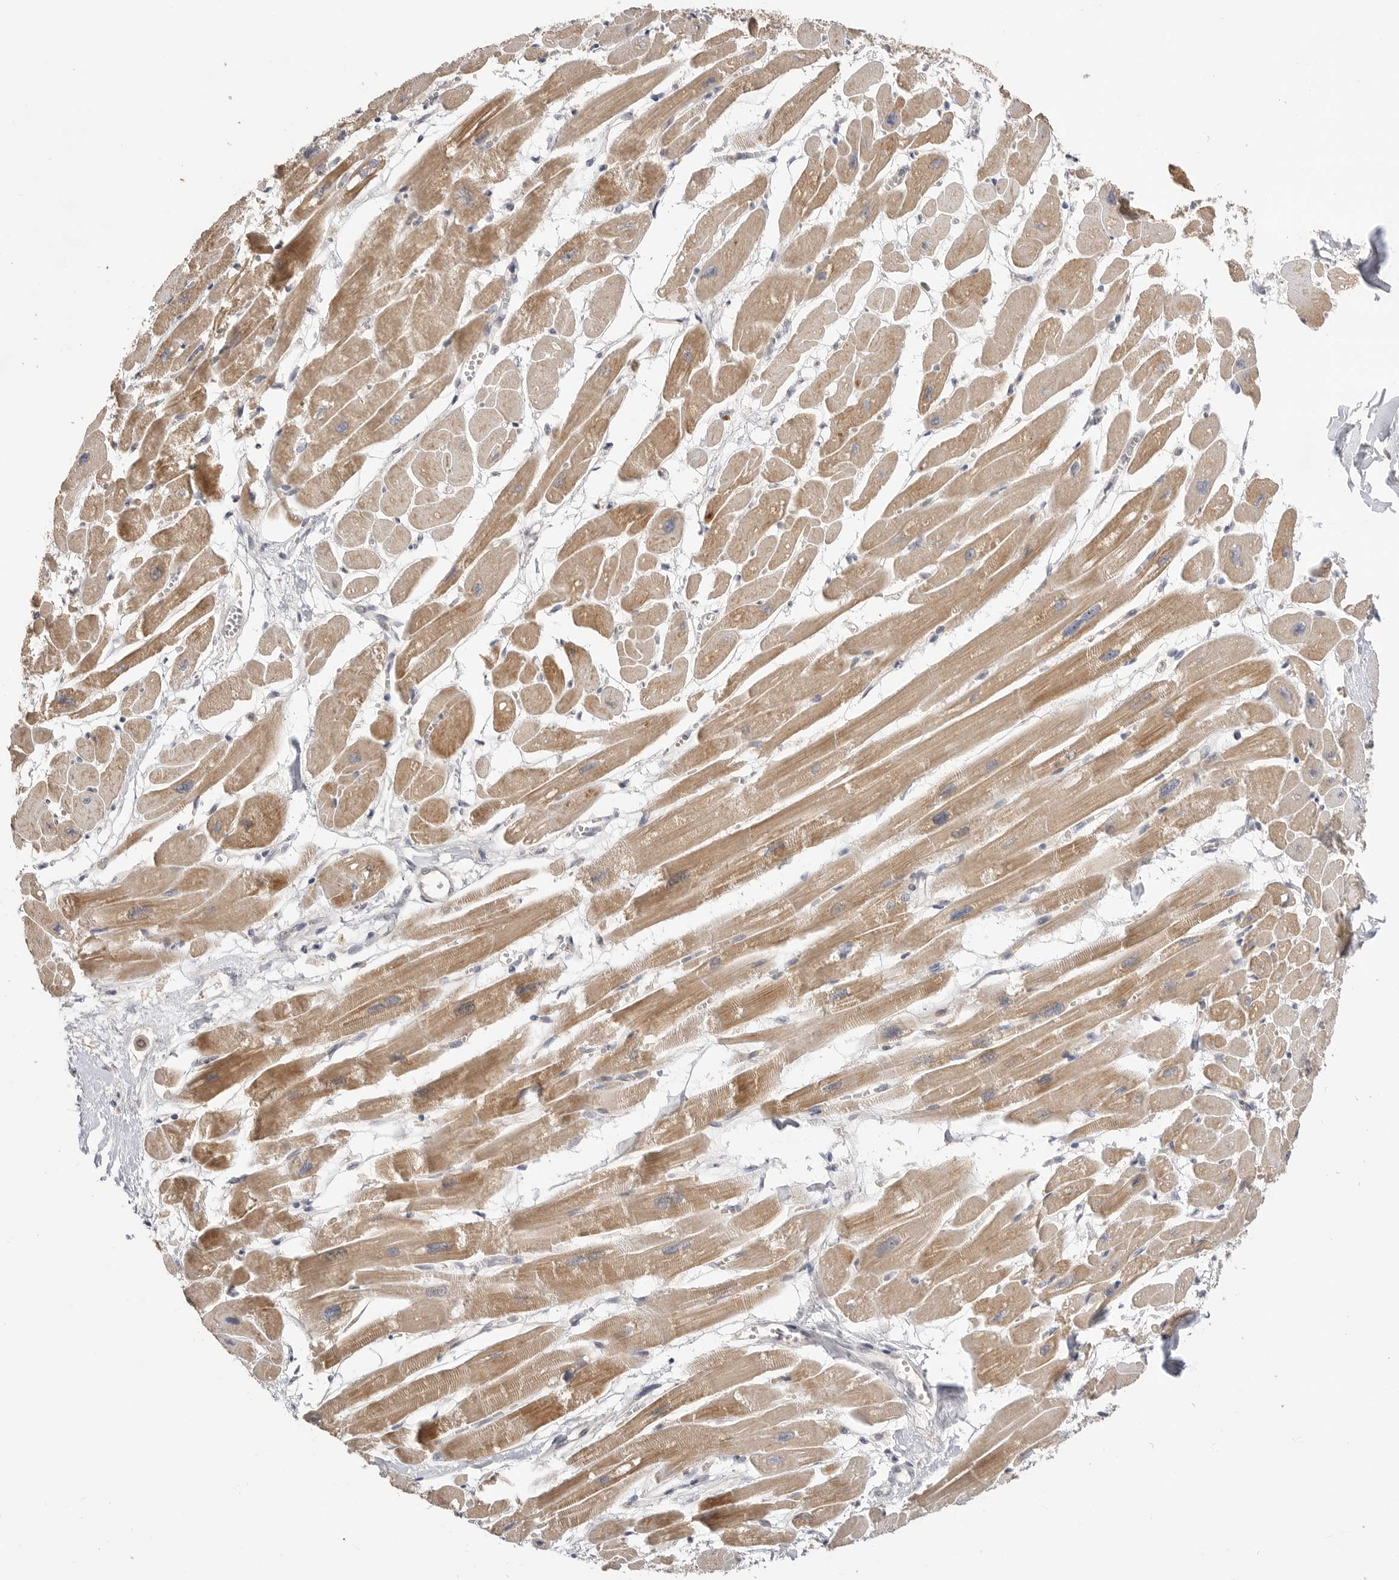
{"staining": {"intensity": "moderate", "quantity": ">75%", "location": "cytoplasmic/membranous,nuclear"}, "tissue": "heart muscle", "cell_type": "Cardiomyocytes", "image_type": "normal", "snomed": [{"axis": "morphology", "description": "Normal tissue, NOS"}, {"axis": "topography", "description": "Heart"}], "caption": "Cardiomyocytes exhibit moderate cytoplasmic/membranous,nuclear staining in approximately >75% of cells in unremarkable heart muscle. (DAB IHC, brown staining for protein, blue staining for nuclei).", "gene": "ALKAL1", "patient": {"sex": "female", "age": 54}}